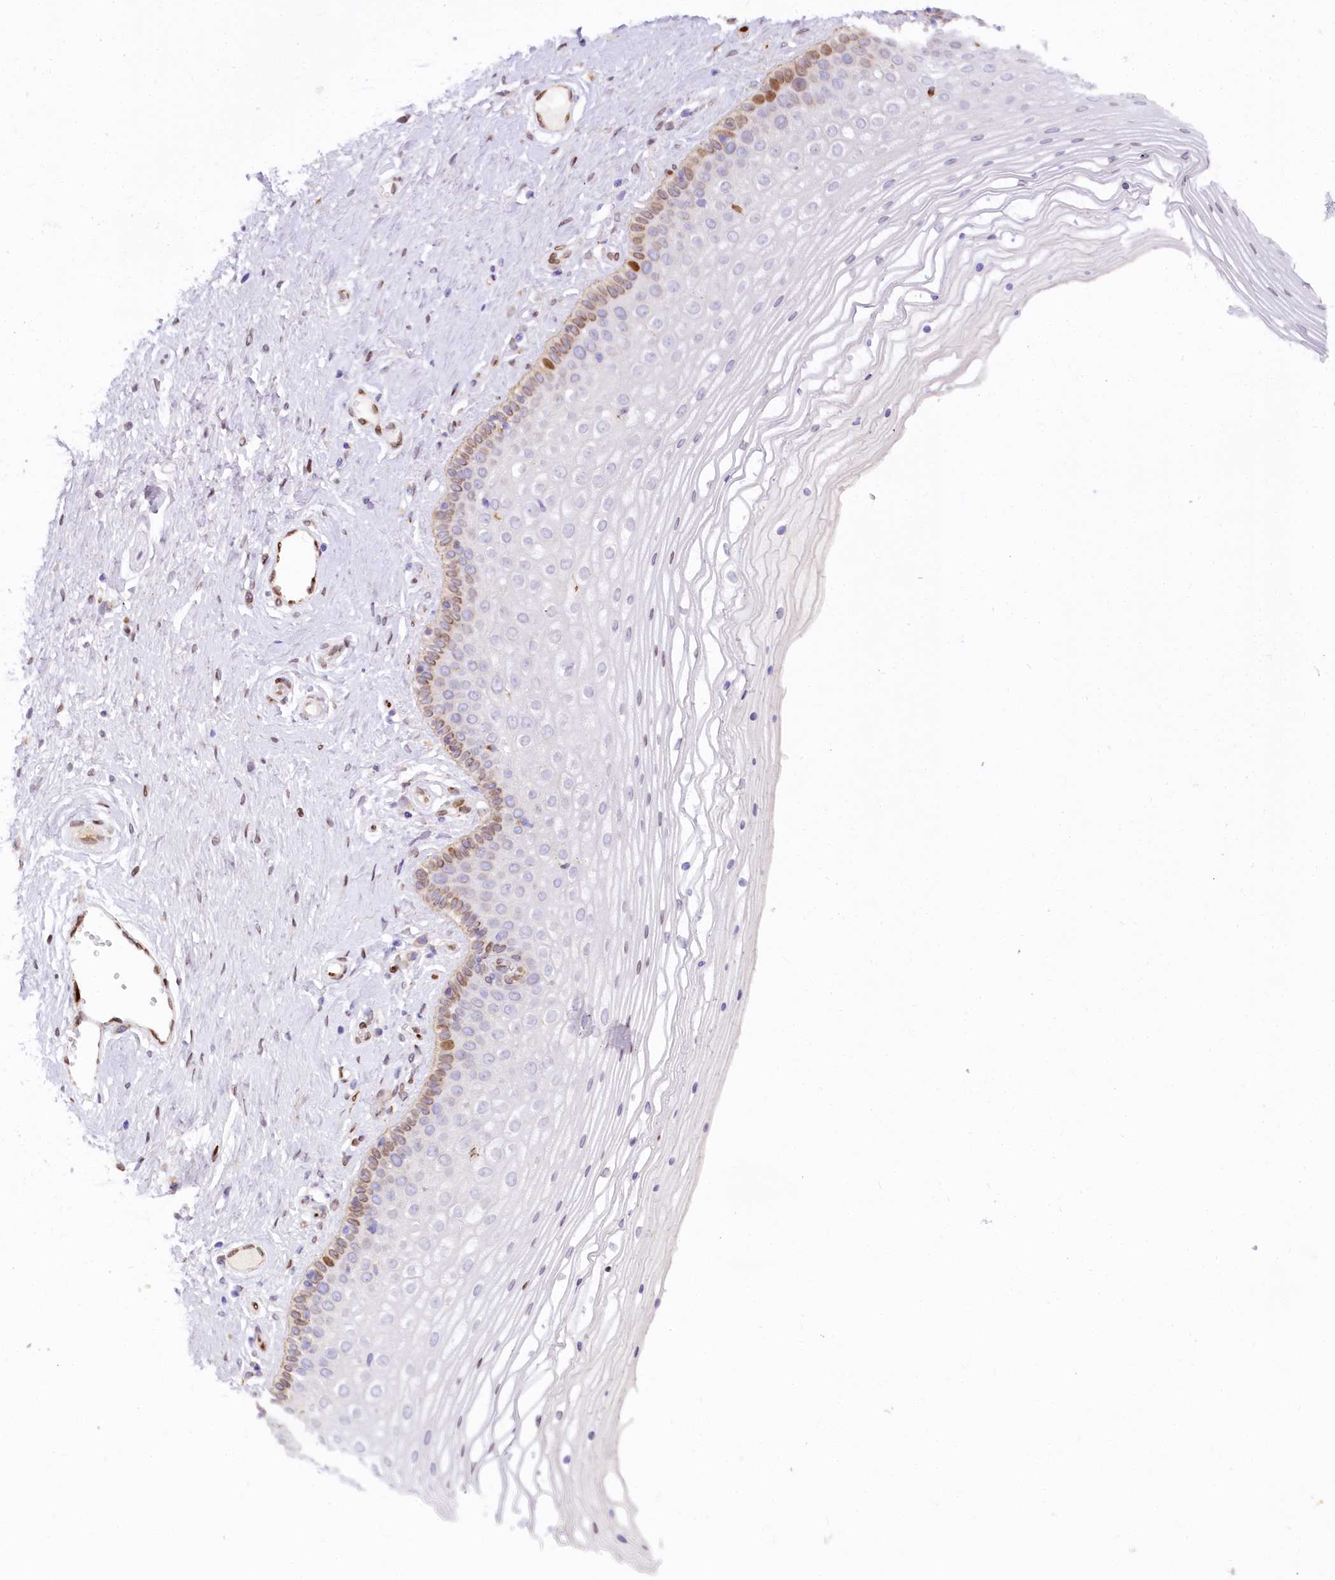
{"staining": {"intensity": "moderate", "quantity": "<25%", "location": "cytoplasmic/membranous,nuclear"}, "tissue": "vagina", "cell_type": "Squamous epithelial cells", "image_type": "normal", "snomed": [{"axis": "morphology", "description": "Normal tissue, NOS"}, {"axis": "topography", "description": "Vagina"}], "caption": "This micrograph reveals IHC staining of normal vagina, with low moderate cytoplasmic/membranous,nuclear staining in about <25% of squamous epithelial cells.", "gene": "PPIP5K2", "patient": {"sex": "female", "age": 46}}